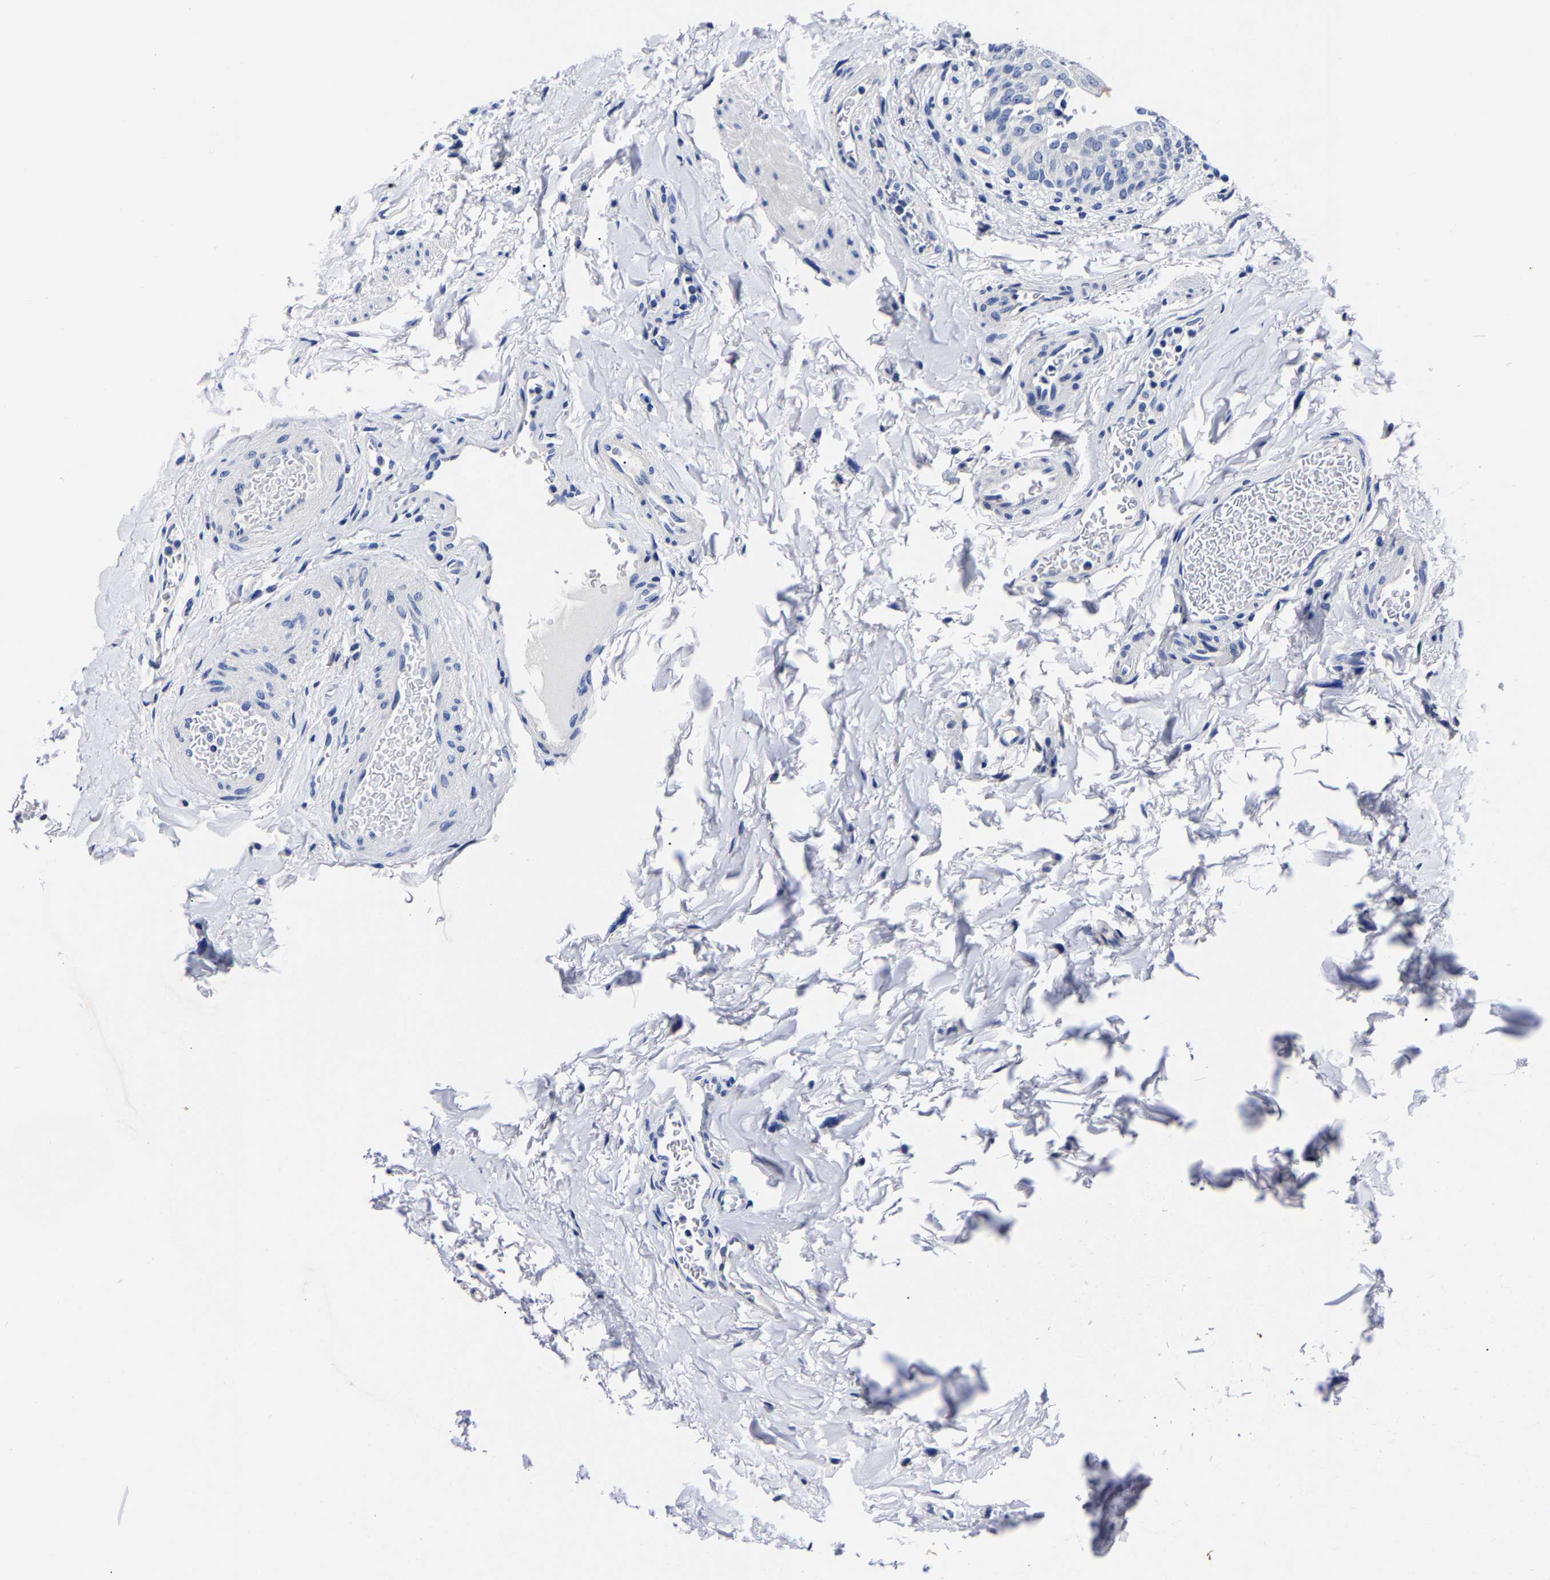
{"staining": {"intensity": "negative", "quantity": "none", "location": "none"}, "tissue": "urinary bladder", "cell_type": "Urothelial cells", "image_type": "normal", "snomed": [{"axis": "morphology", "description": "Normal tissue, NOS"}, {"axis": "topography", "description": "Urinary bladder"}], "caption": "A high-resolution histopathology image shows immunohistochemistry (IHC) staining of unremarkable urinary bladder, which shows no significant staining in urothelial cells.", "gene": "CPA2", "patient": {"sex": "female", "age": 60}}